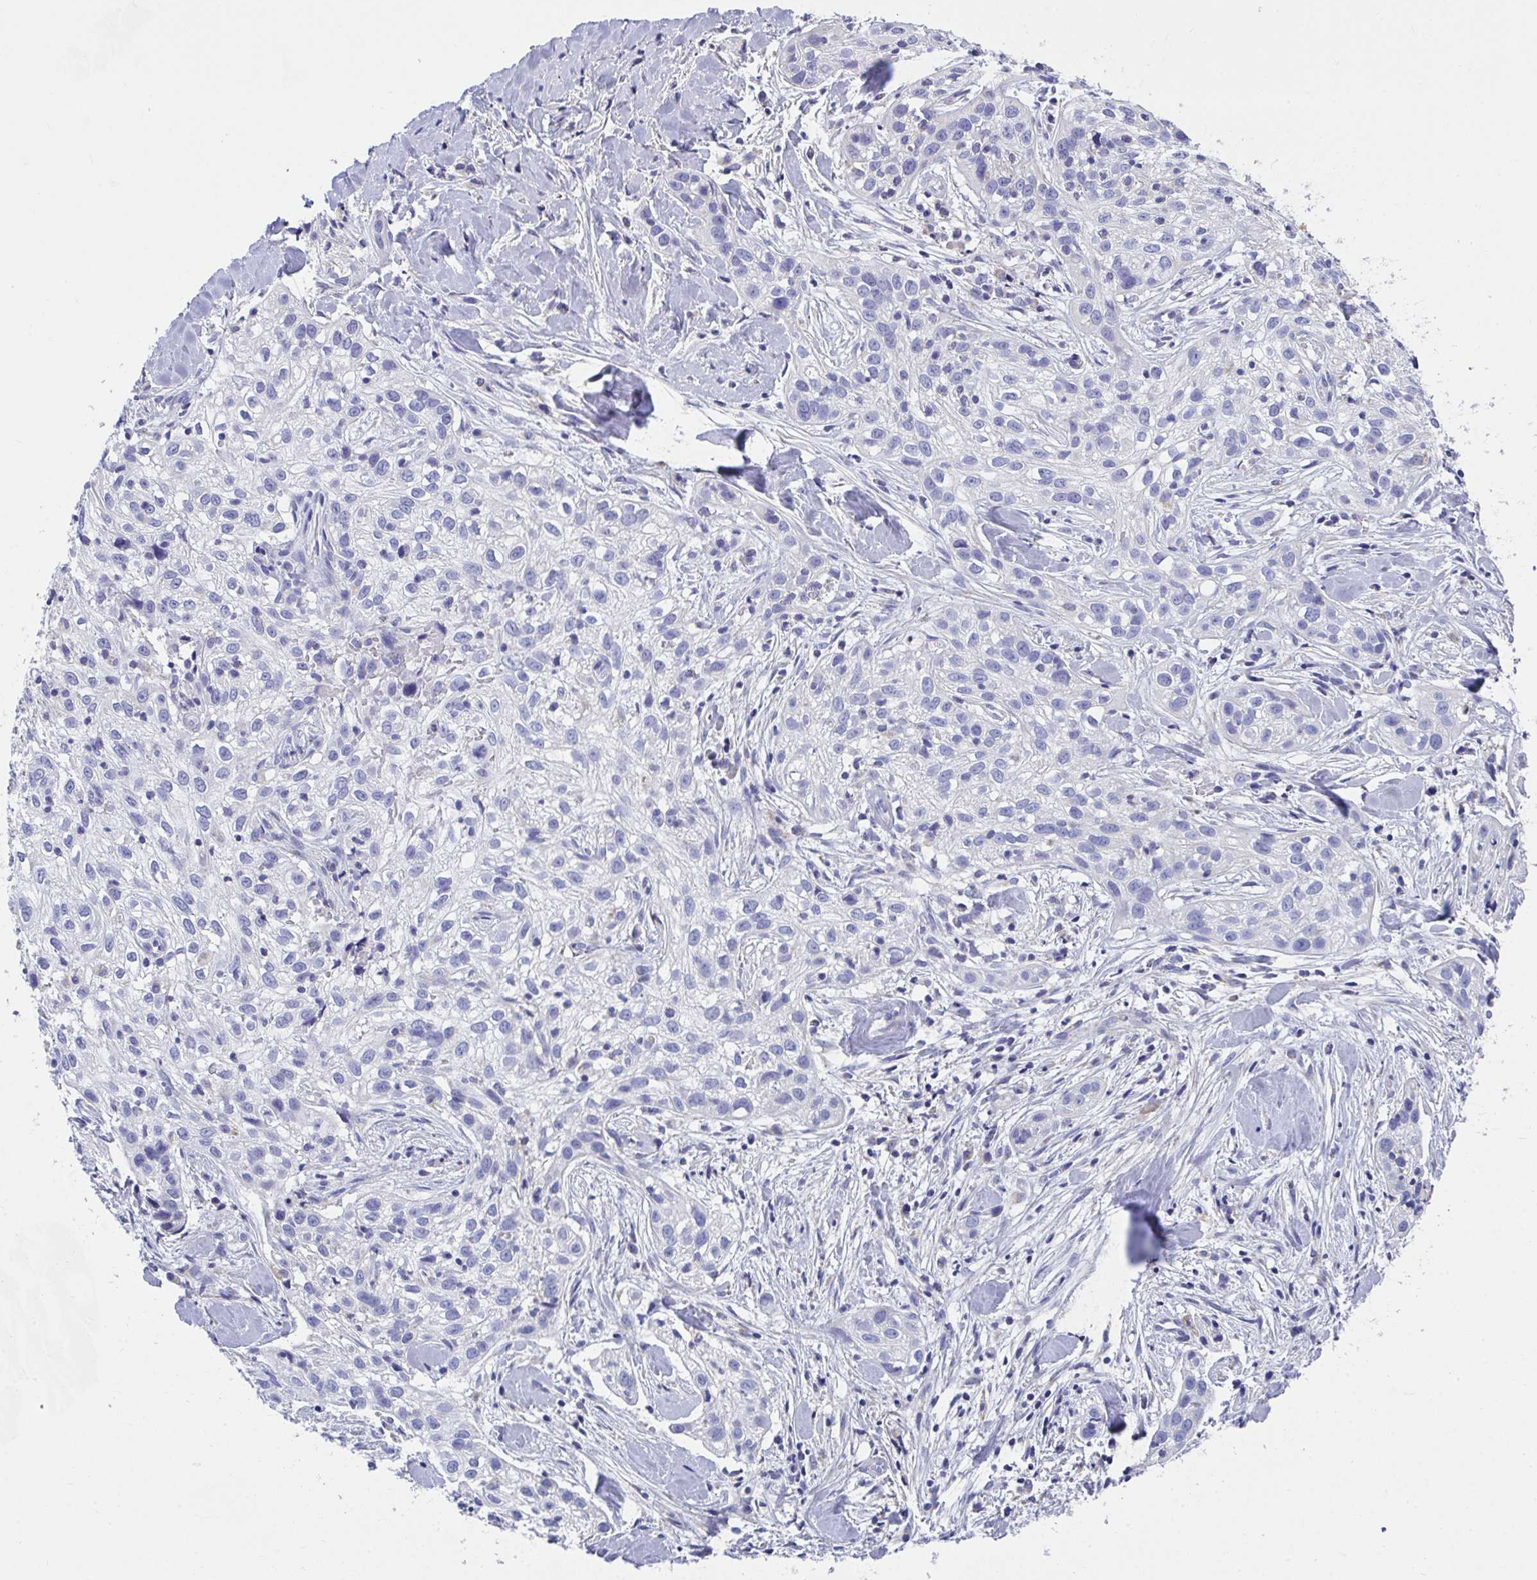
{"staining": {"intensity": "negative", "quantity": "none", "location": "none"}, "tissue": "skin cancer", "cell_type": "Tumor cells", "image_type": "cancer", "snomed": [{"axis": "morphology", "description": "Squamous cell carcinoma, NOS"}, {"axis": "topography", "description": "Skin"}], "caption": "DAB (3,3'-diaminobenzidine) immunohistochemical staining of squamous cell carcinoma (skin) reveals no significant positivity in tumor cells.", "gene": "COA5", "patient": {"sex": "male", "age": 82}}